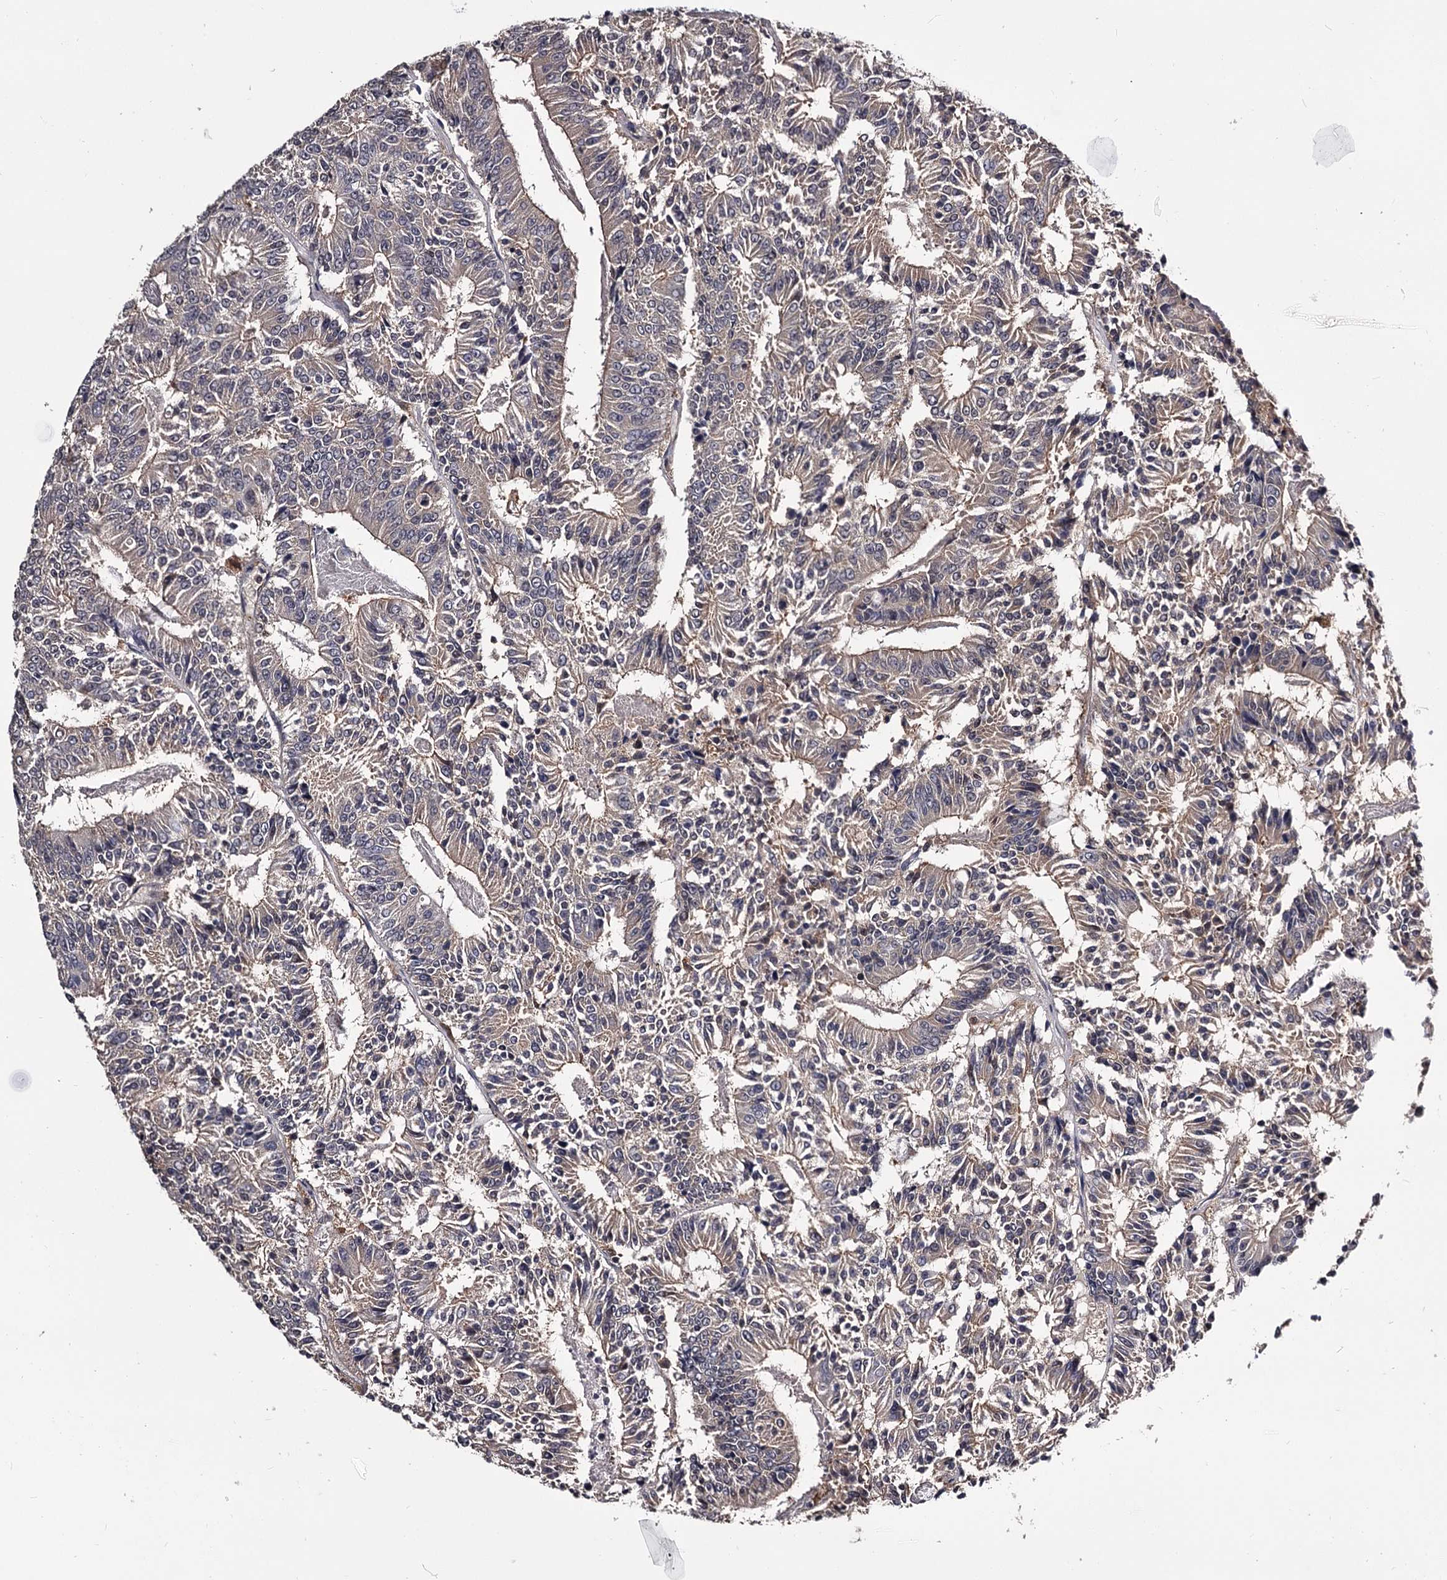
{"staining": {"intensity": "weak", "quantity": "25%-75%", "location": "cytoplasmic/membranous"}, "tissue": "colorectal cancer", "cell_type": "Tumor cells", "image_type": "cancer", "snomed": [{"axis": "morphology", "description": "Adenocarcinoma, NOS"}, {"axis": "topography", "description": "Colon"}], "caption": "Protein analysis of colorectal cancer tissue displays weak cytoplasmic/membranous positivity in approximately 25%-75% of tumor cells.", "gene": "GSTO1", "patient": {"sex": "male", "age": 83}}